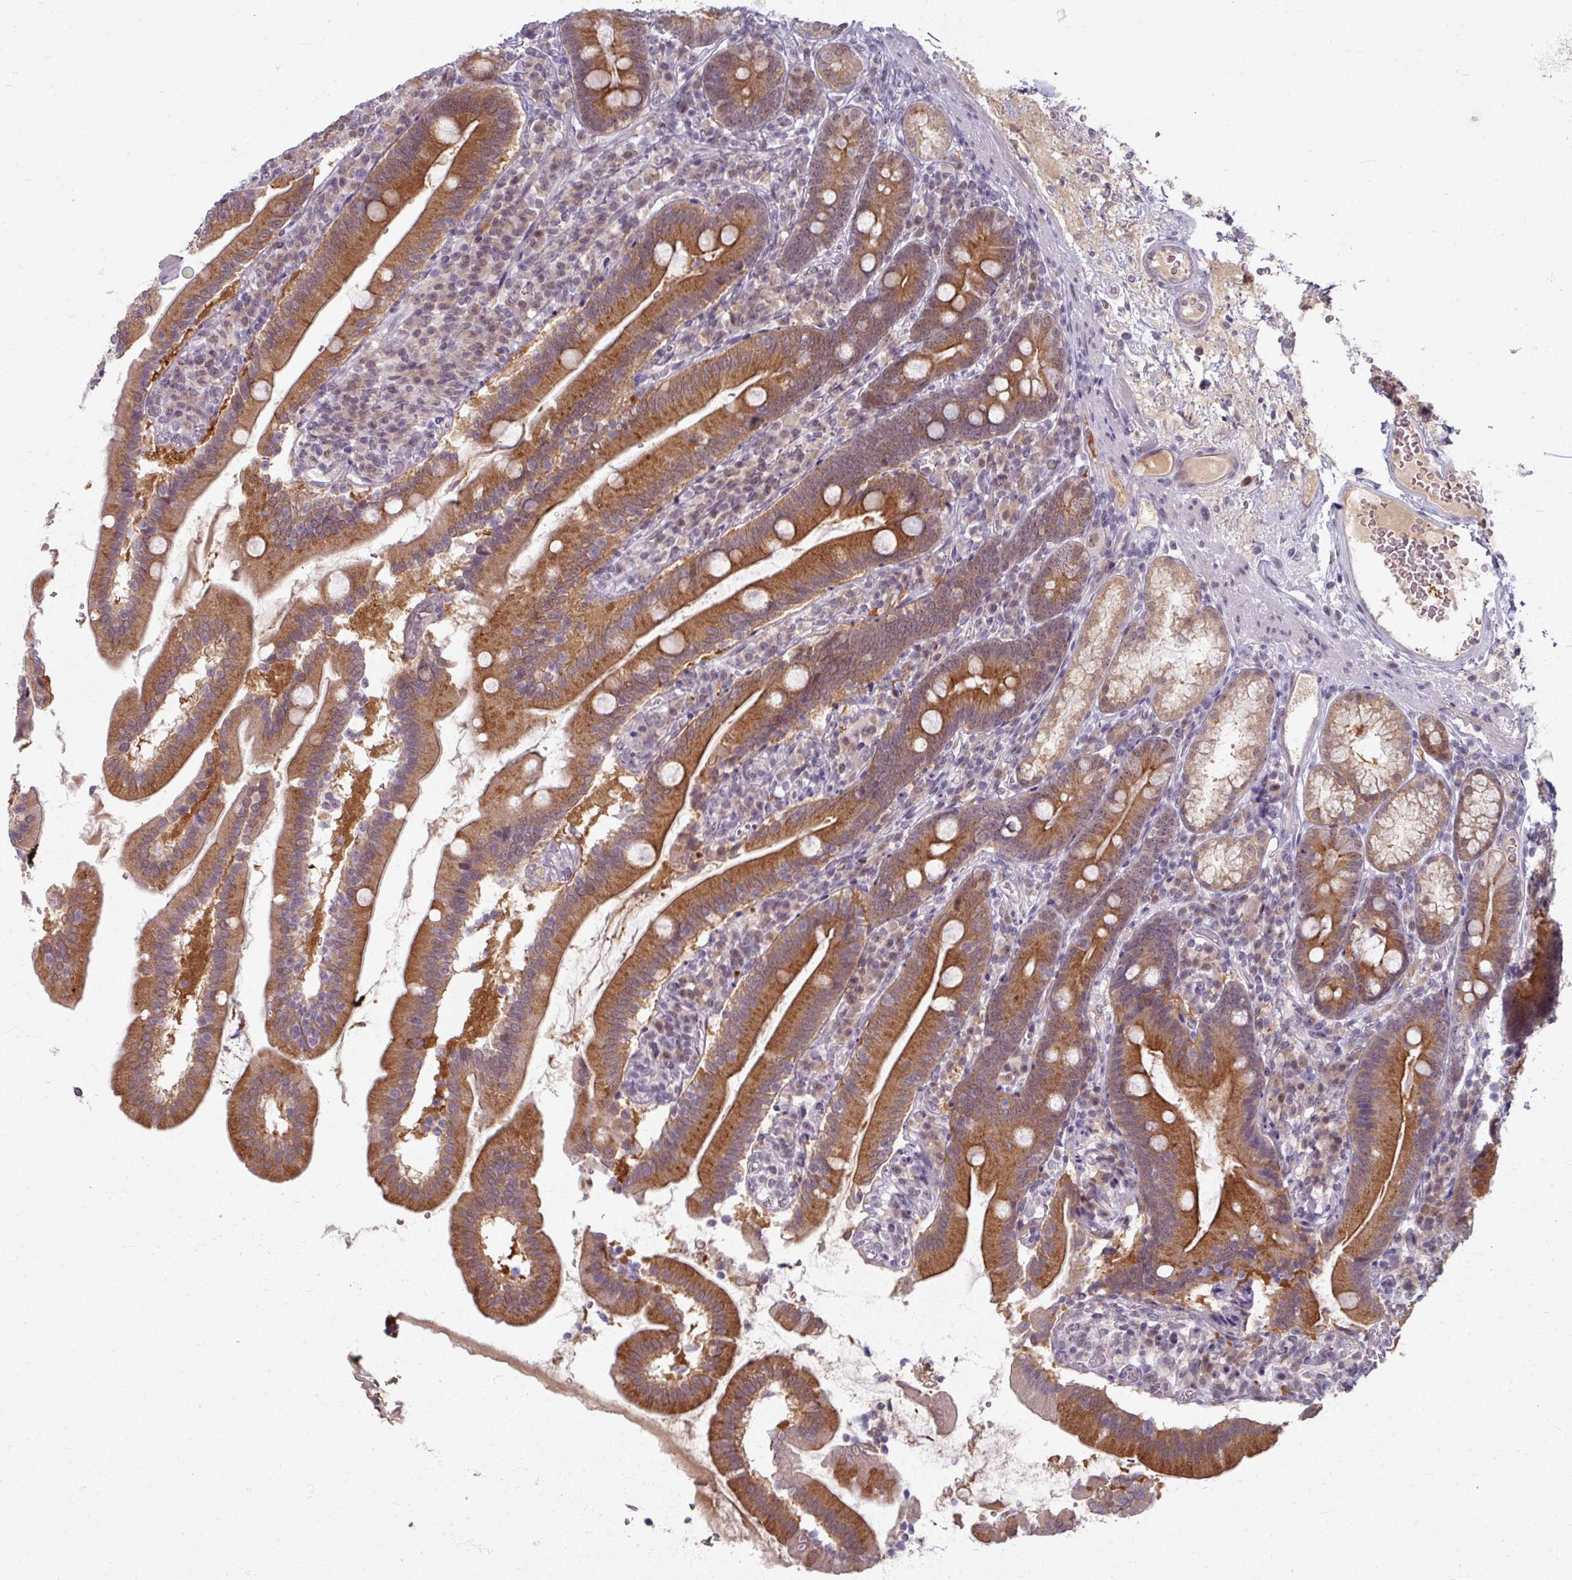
{"staining": {"intensity": "strong", "quantity": ">75%", "location": "cytoplasmic/membranous"}, "tissue": "duodenum", "cell_type": "Glandular cells", "image_type": "normal", "snomed": [{"axis": "morphology", "description": "Normal tissue, NOS"}, {"axis": "topography", "description": "Duodenum"}], "caption": "The micrograph shows staining of benign duodenum, revealing strong cytoplasmic/membranous protein positivity (brown color) within glandular cells.", "gene": "KLC3", "patient": {"sex": "female", "age": 67}}